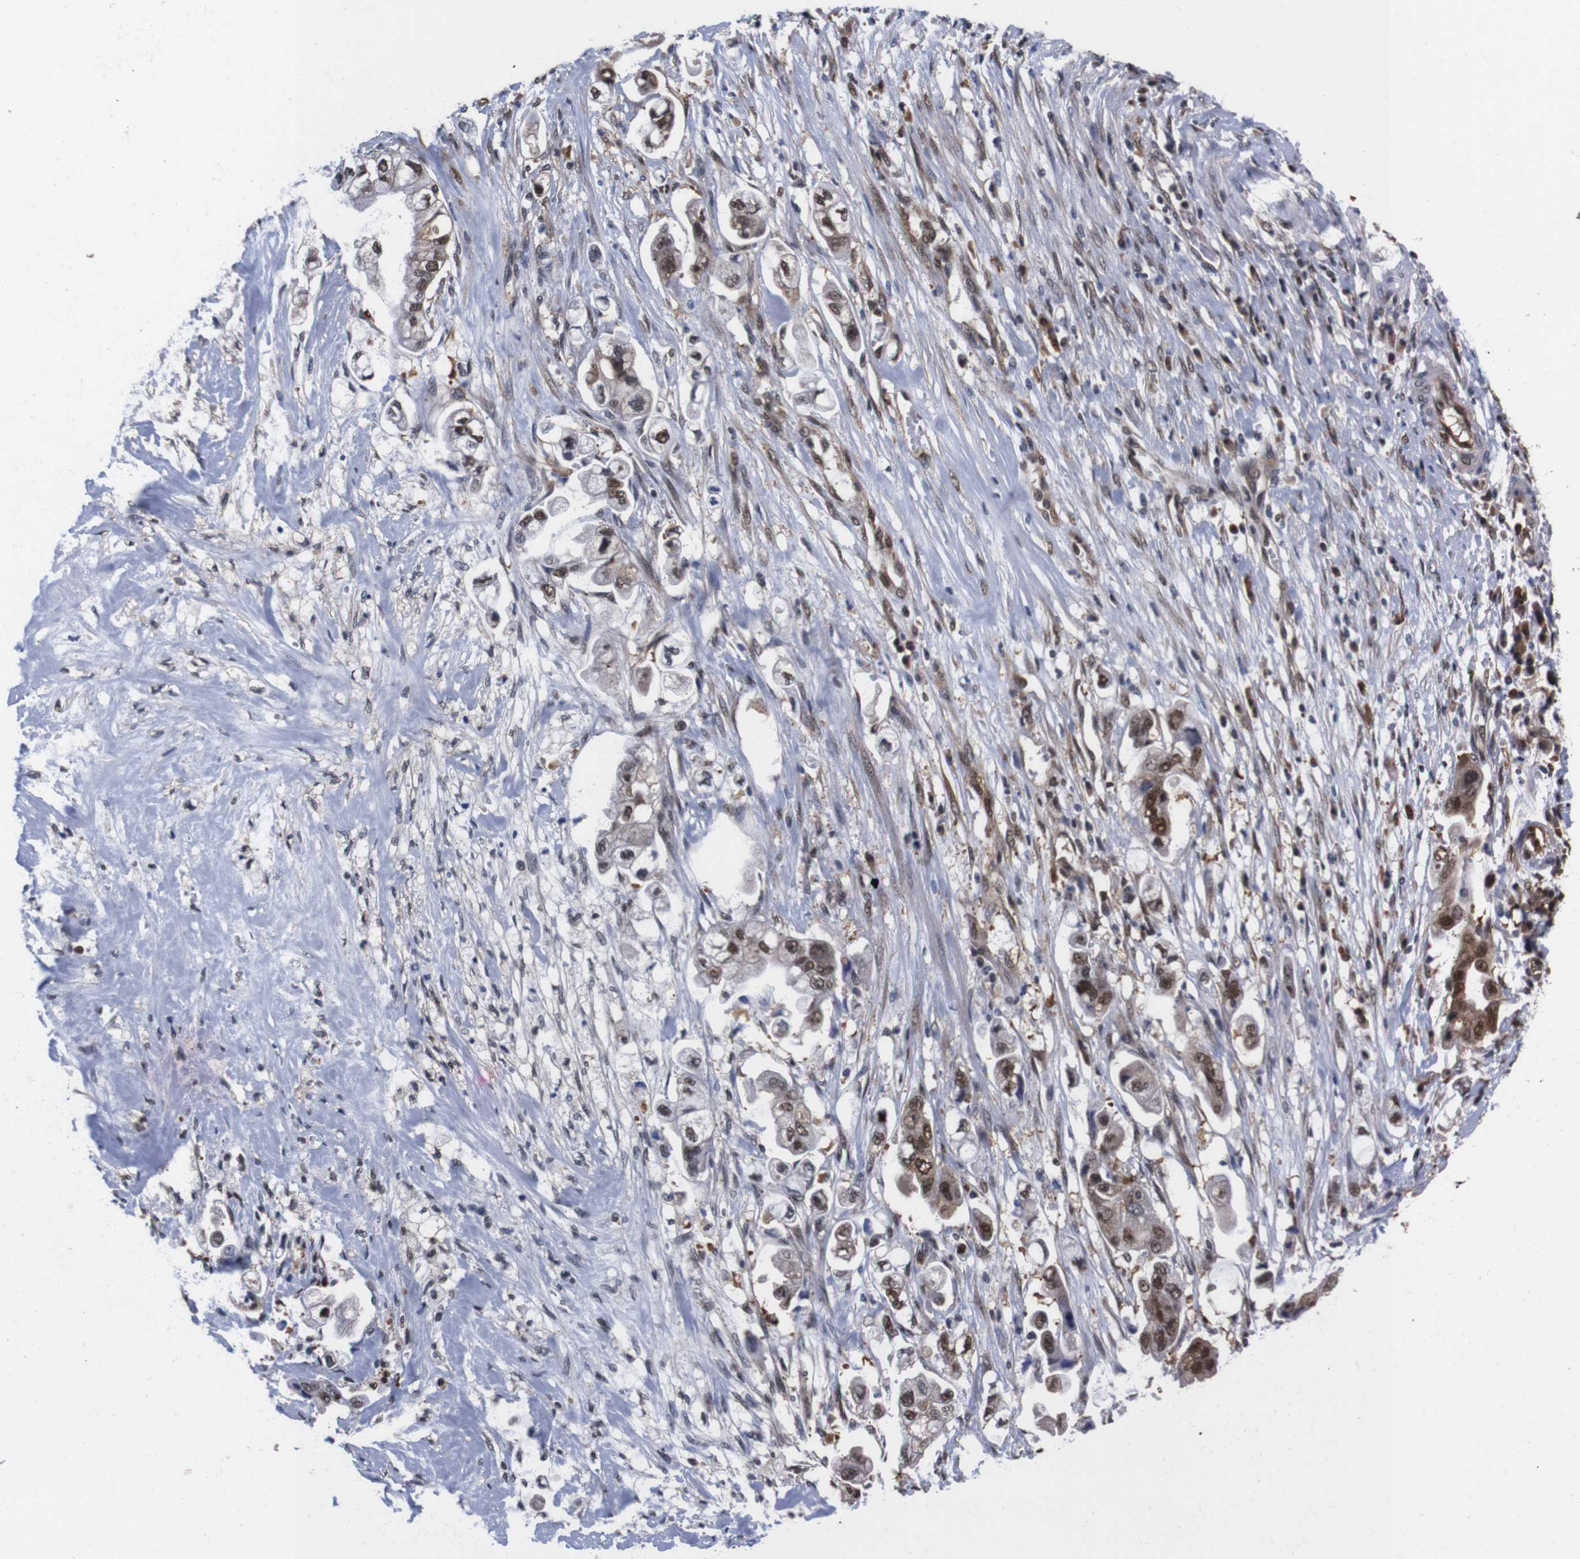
{"staining": {"intensity": "moderate", "quantity": ">75%", "location": "cytoplasmic/membranous,nuclear"}, "tissue": "stomach cancer", "cell_type": "Tumor cells", "image_type": "cancer", "snomed": [{"axis": "morphology", "description": "Adenocarcinoma, NOS"}, {"axis": "topography", "description": "Stomach"}], "caption": "Protein analysis of stomach cancer tissue demonstrates moderate cytoplasmic/membranous and nuclear expression in about >75% of tumor cells. (brown staining indicates protein expression, while blue staining denotes nuclei).", "gene": "UBQLN2", "patient": {"sex": "male", "age": 62}}